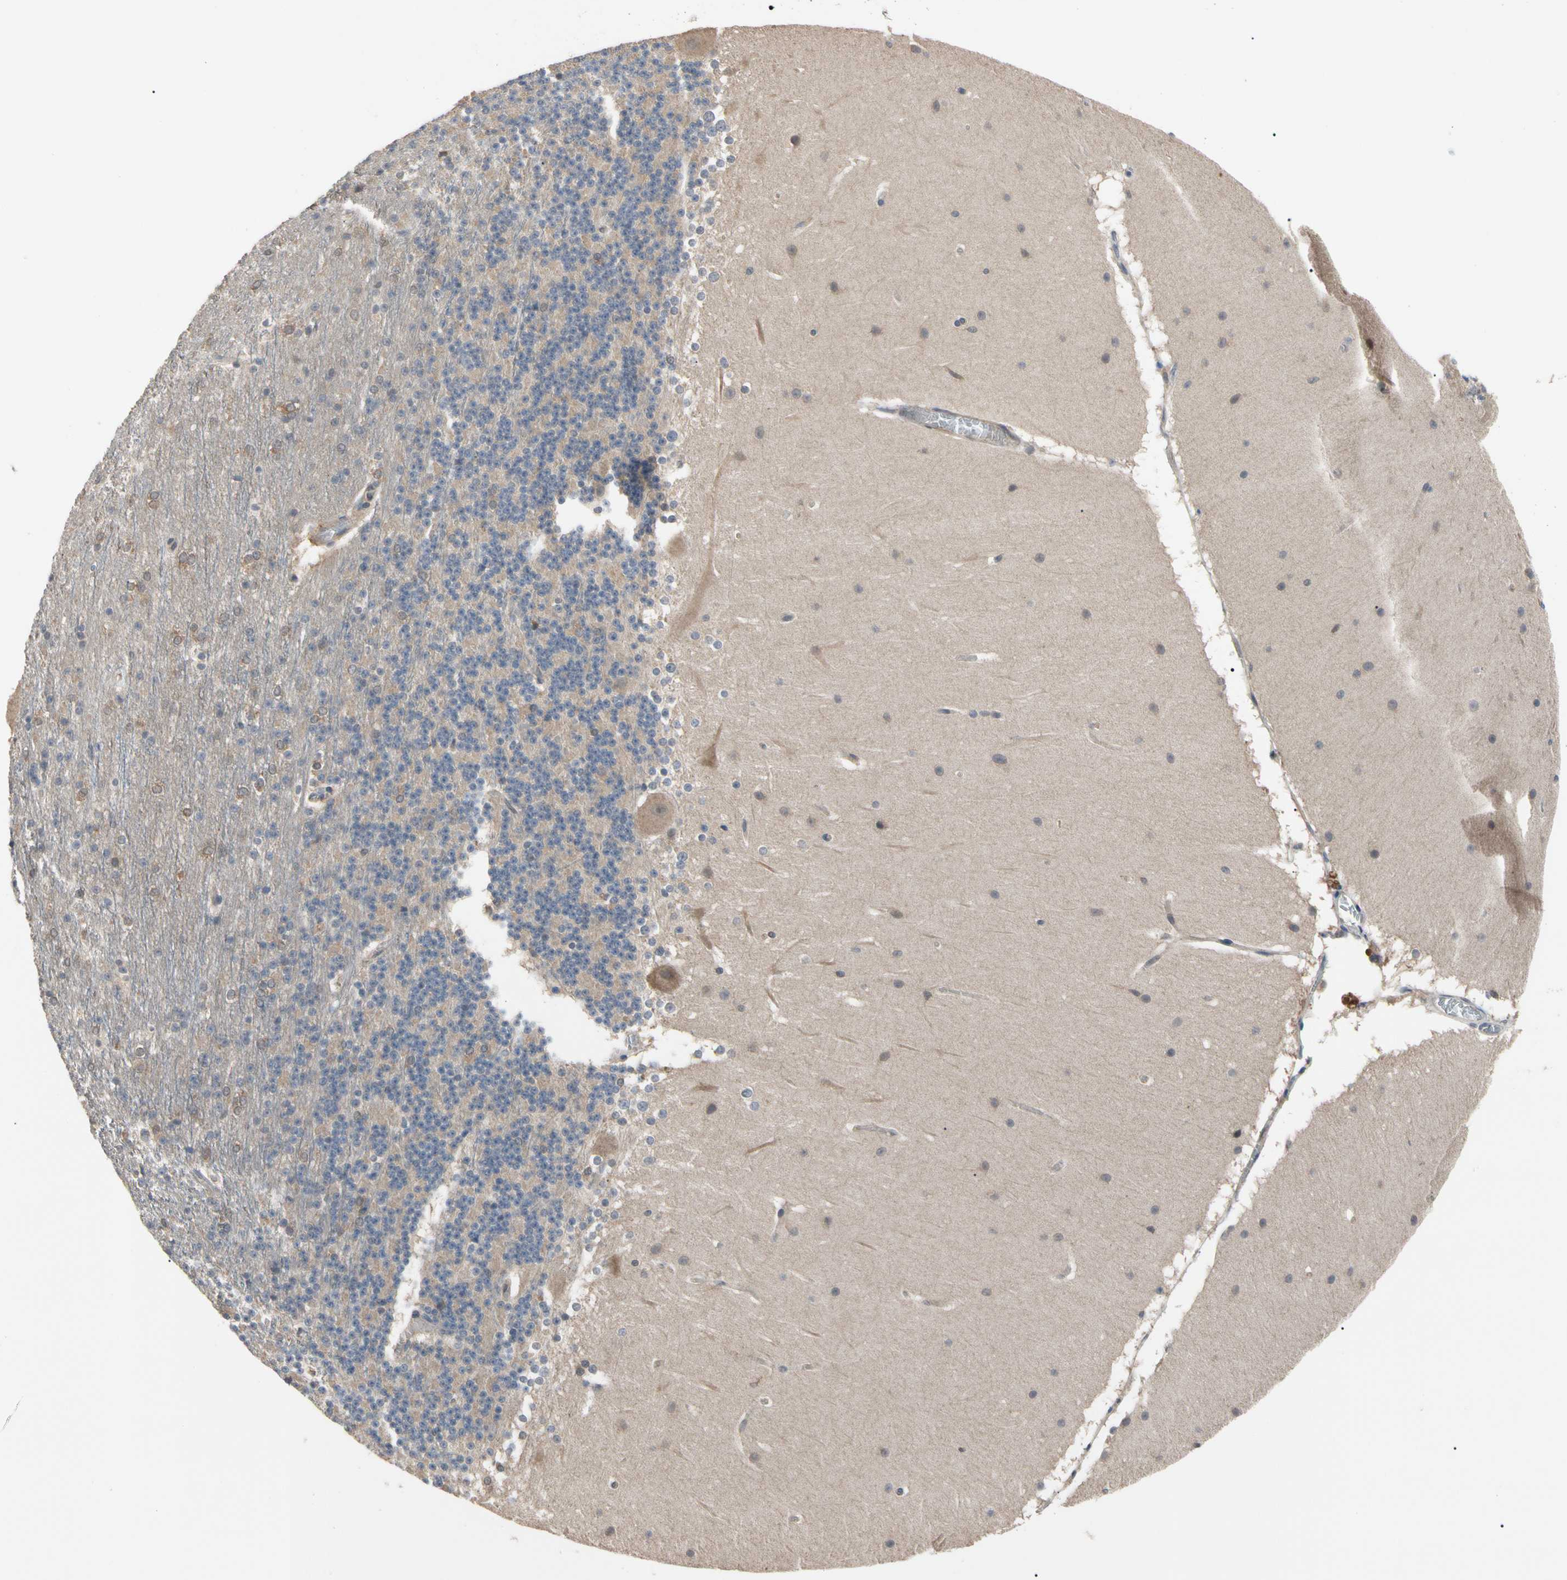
{"staining": {"intensity": "moderate", "quantity": ">75%", "location": "cytoplasmic/membranous"}, "tissue": "cerebellum", "cell_type": "Cells in granular layer", "image_type": "normal", "snomed": [{"axis": "morphology", "description": "Normal tissue, NOS"}, {"axis": "topography", "description": "Cerebellum"}], "caption": "Cells in granular layer reveal medium levels of moderate cytoplasmic/membranous positivity in about >75% of cells in unremarkable cerebellum.", "gene": "DPP8", "patient": {"sex": "female", "age": 19}}